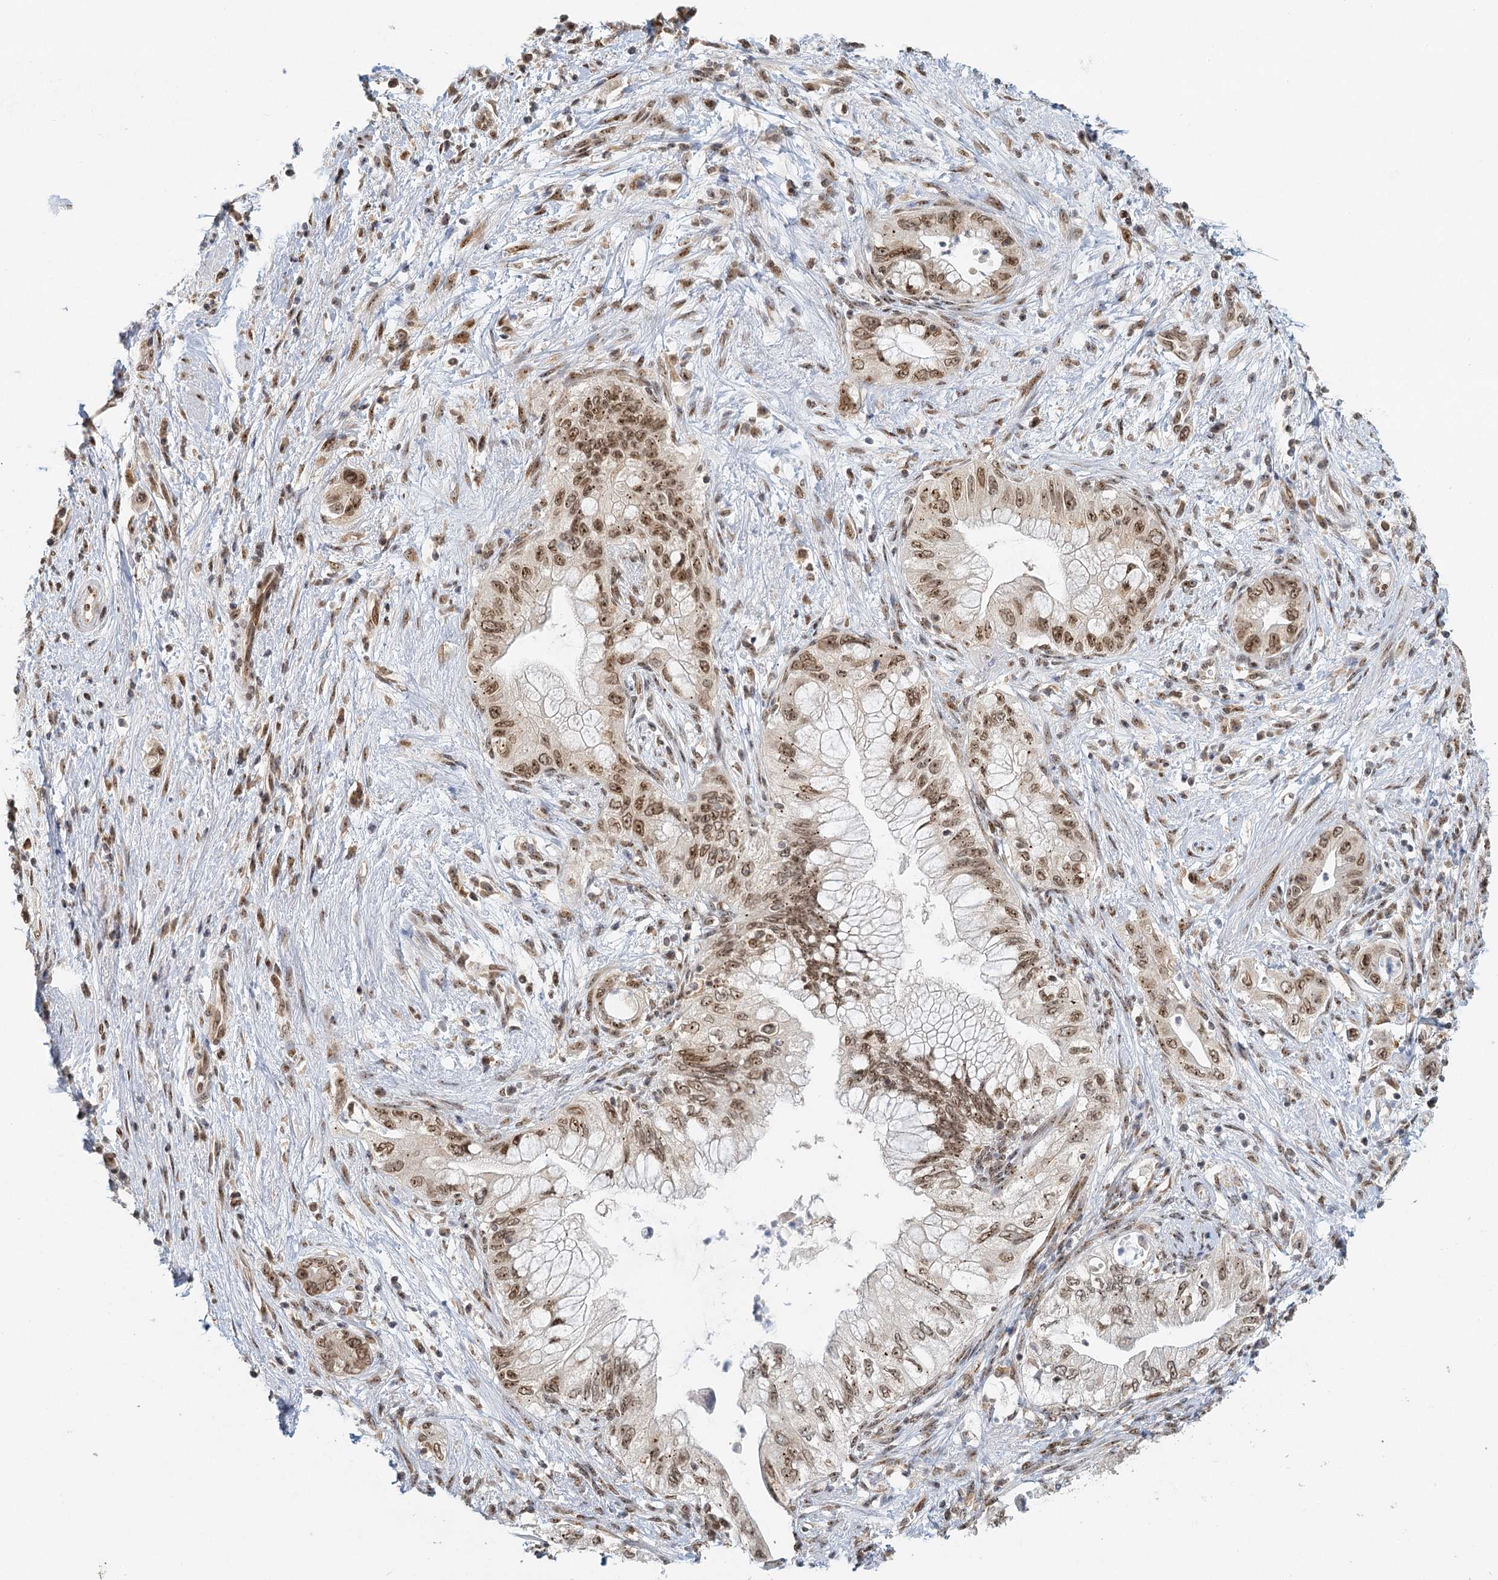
{"staining": {"intensity": "moderate", "quantity": ">75%", "location": "cytoplasmic/membranous,nuclear"}, "tissue": "pancreatic cancer", "cell_type": "Tumor cells", "image_type": "cancer", "snomed": [{"axis": "morphology", "description": "Adenocarcinoma, NOS"}, {"axis": "topography", "description": "Pancreas"}], "caption": "Protein expression analysis of adenocarcinoma (pancreatic) demonstrates moderate cytoplasmic/membranous and nuclear positivity in about >75% of tumor cells.", "gene": "TREX1", "patient": {"sex": "female", "age": 73}}